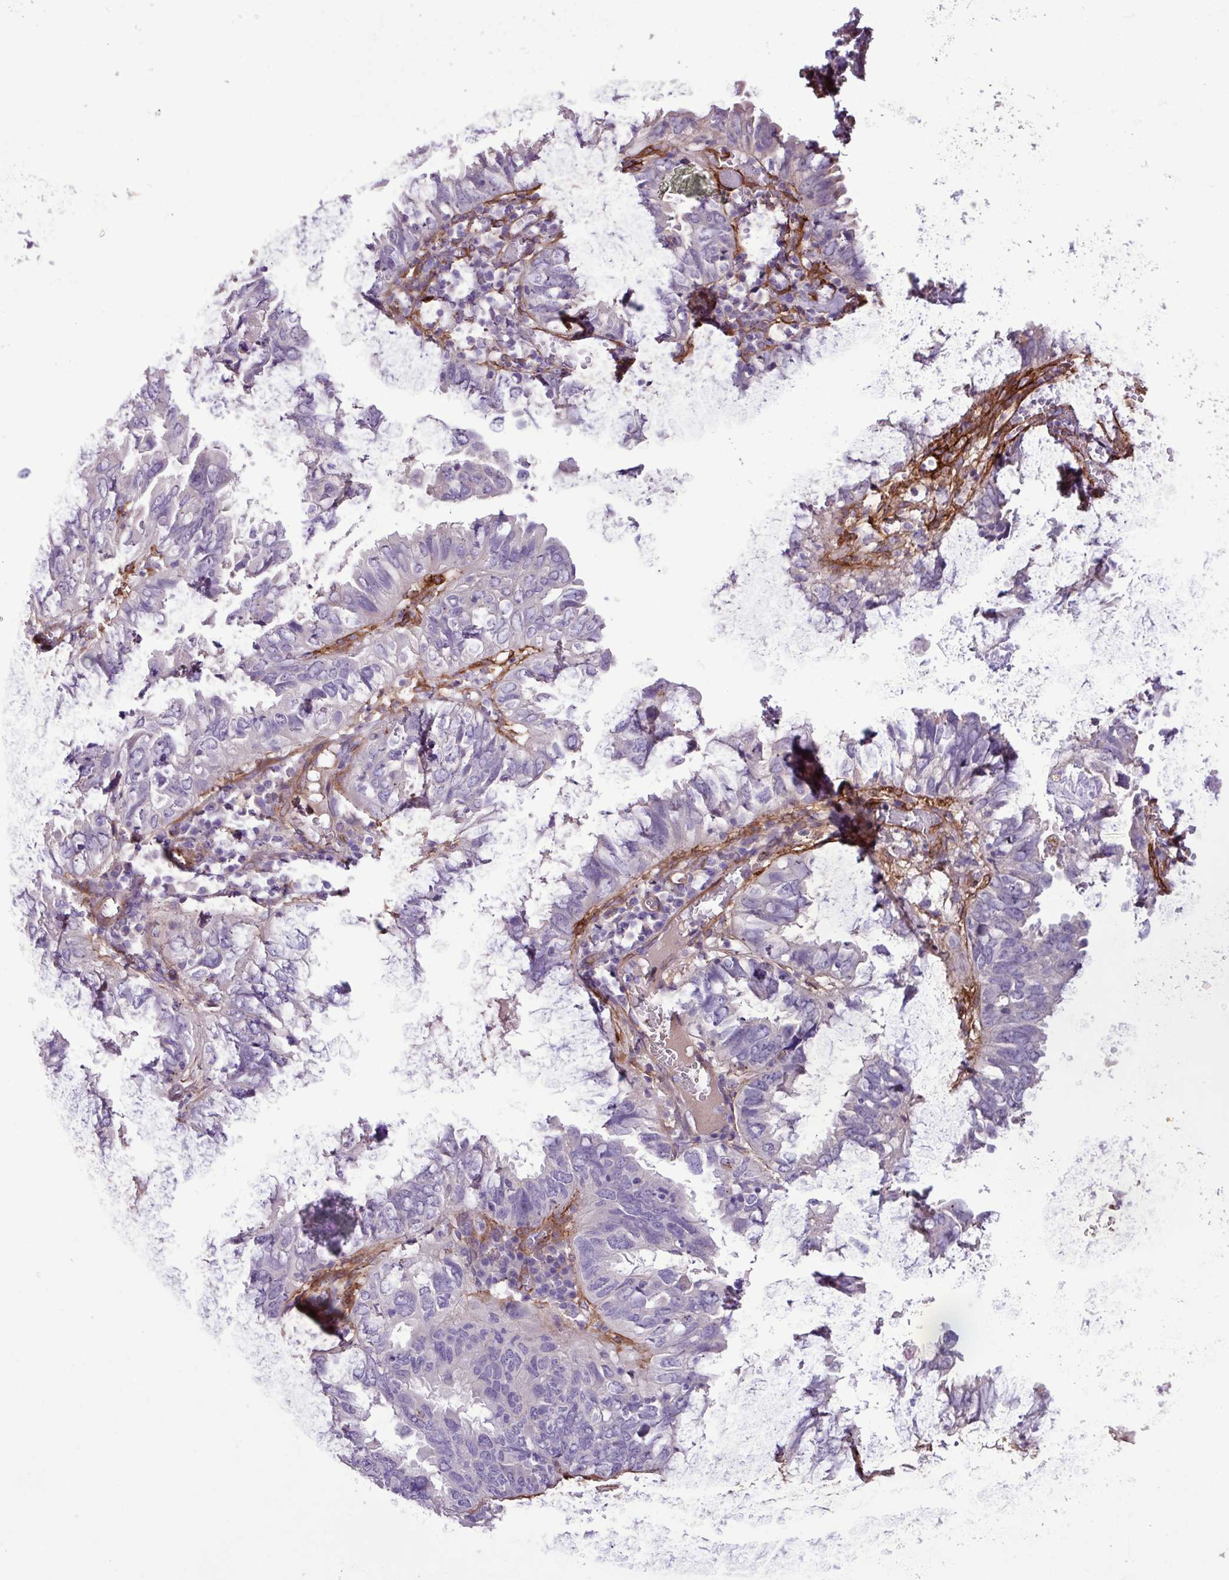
{"staining": {"intensity": "negative", "quantity": "none", "location": "none"}, "tissue": "endometrial cancer", "cell_type": "Tumor cells", "image_type": "cancer", "snomed": [{"axis": "morphology", "description": "Adenocarcinoma, NOS"}, {"axis": "topography", "description": "Uterus"}], "caption": "Tumor cells are negative for brown protein staining in endometrial adenocarcinoma.", "gene": "CD248", "patient": {"sex": "female", "age": 77}}